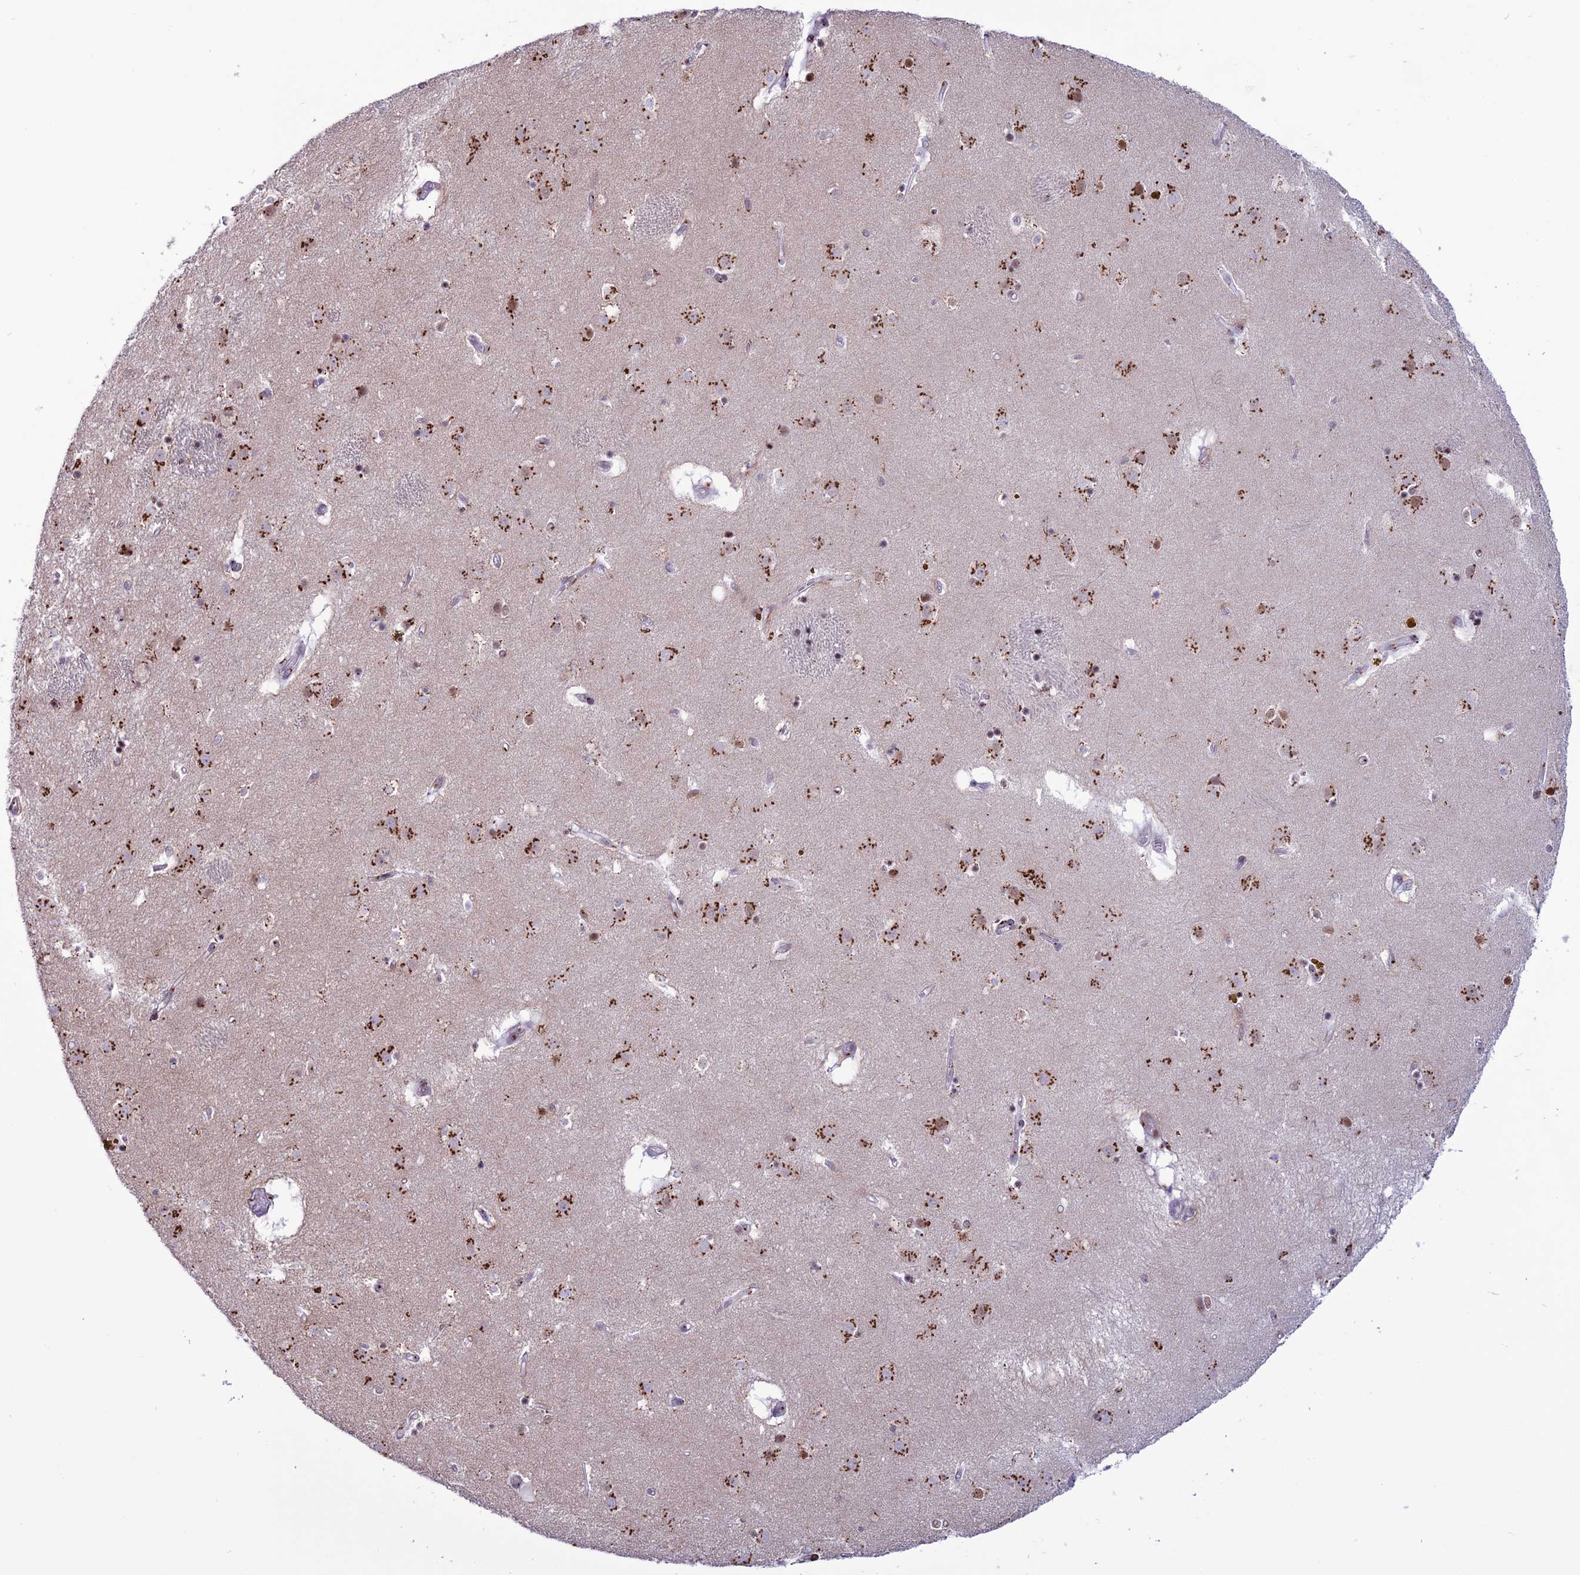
{"staining": {"intensity": "strong", "quantity": "25%-75%", "location": "cytoplasmic/membranous"}, "tissue": "caudate", "cell_type": "Glial cells", "image_type": "normal", "snomed": [{"axis": "morphology", "description": "Normal tissue, NOS"}, {"axis": "topography", "description": "Lateral ventricle wall"}], "caption": "Immunohistochemical staining of benign human caudate exhibits strong cytoplasmic/membranous protein expression in approximately 25%-75% of glial cells.", "gene": "PLEKHA4", "patient": {"sex": "male", "age": 70}}